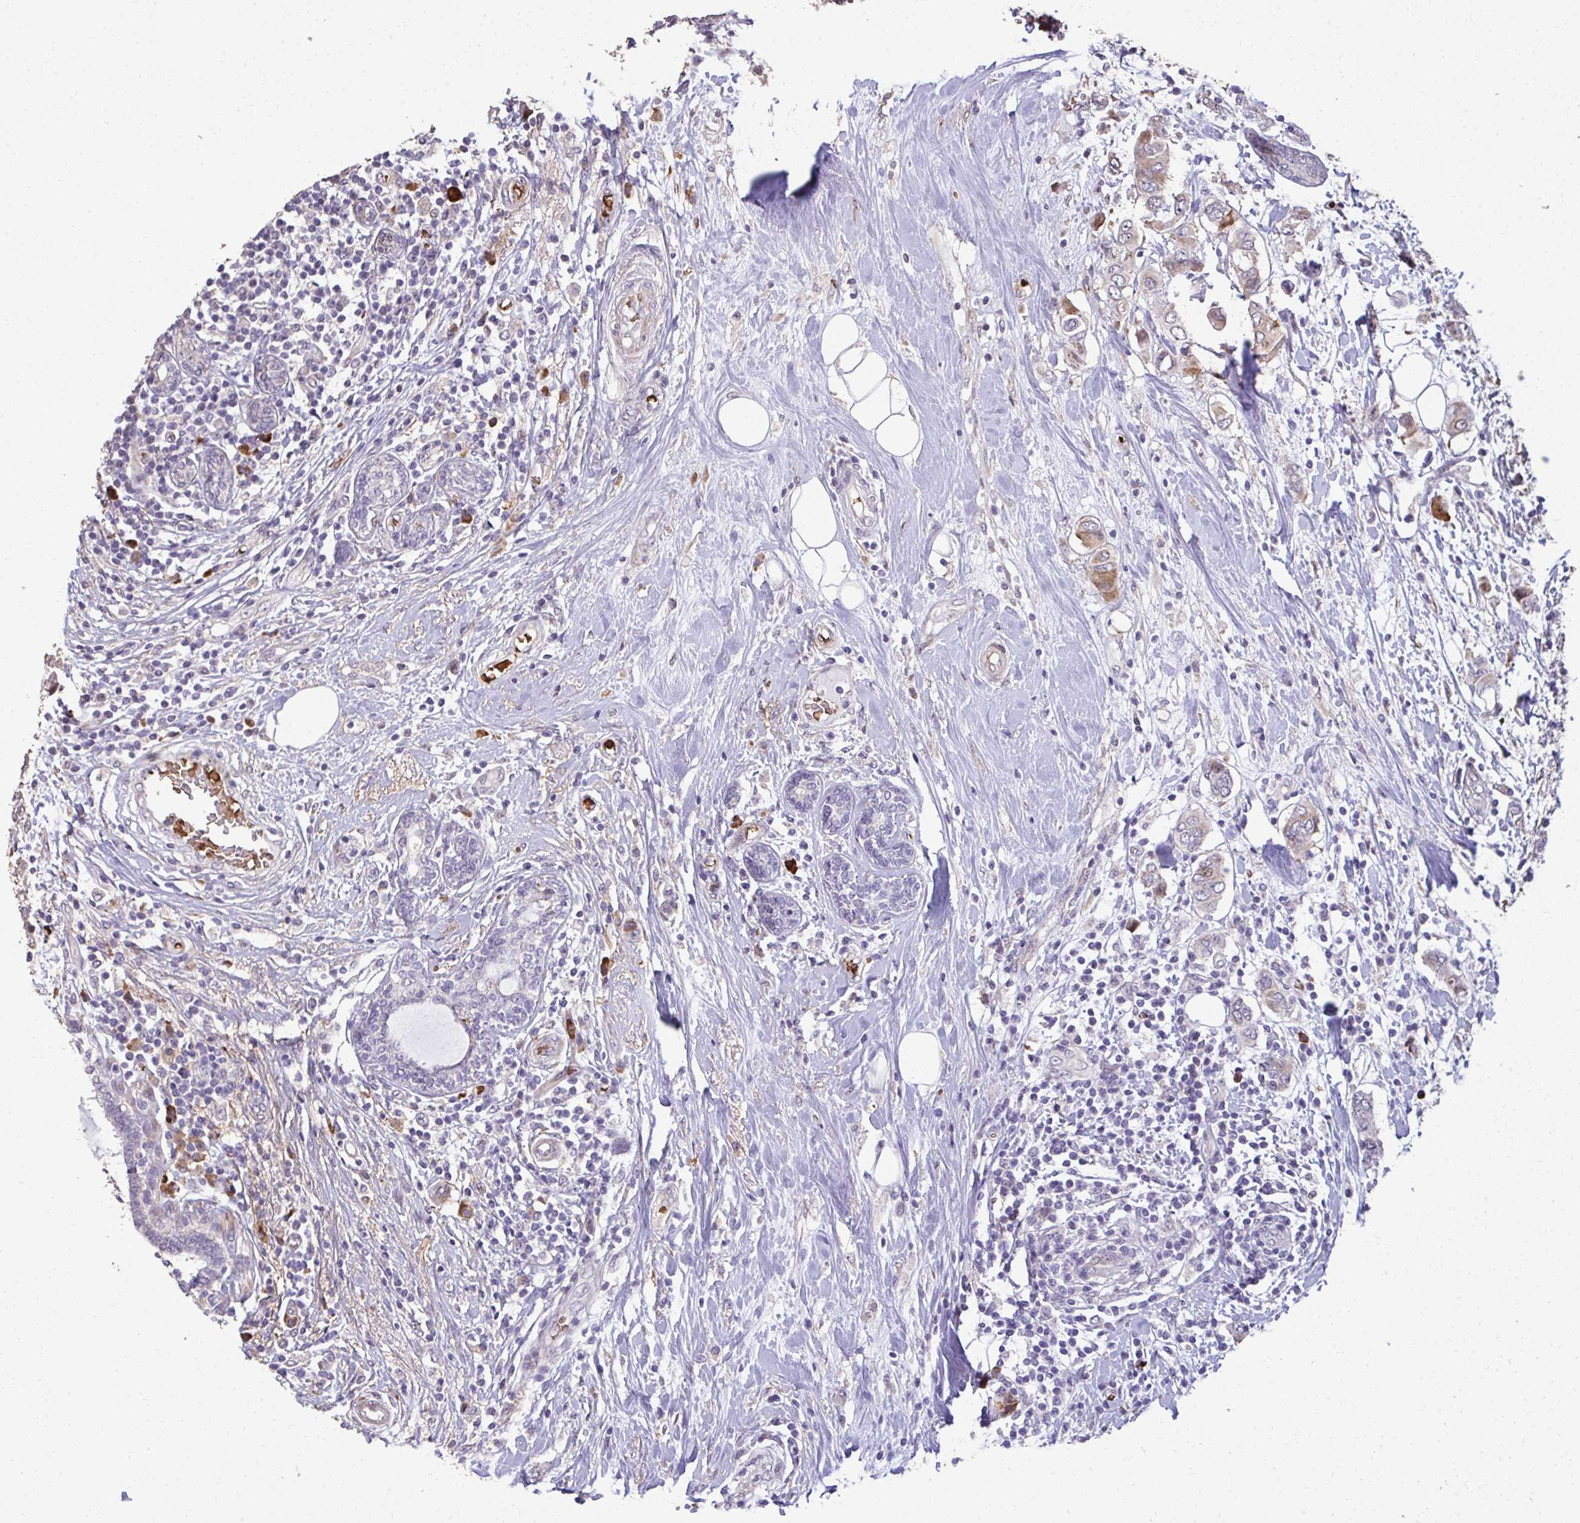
{"staining": {"intensity": "moderate", "quantity": "<25%", "location": "cytoplasmic/membranous"}, "tissue": "breast cancer", "cell_type": "Tumor cells", "image_type": "cancer", "snomed": [{"axis": "morphology", "description": "Lobular carcinoma"}, {"axis": "topography", "description": "Breast"}], "caption": "This photomicrograph displays breast cancer (lobular carcinoma) stained with IHC to label a protein in brown. The cytoplasmic/membranous of tumor cells show moderate positivity for the protein. Nuclei are counter-stained blue.", "gene": "FIBCD1", "patient": {"sex": "female", "age": 51}}